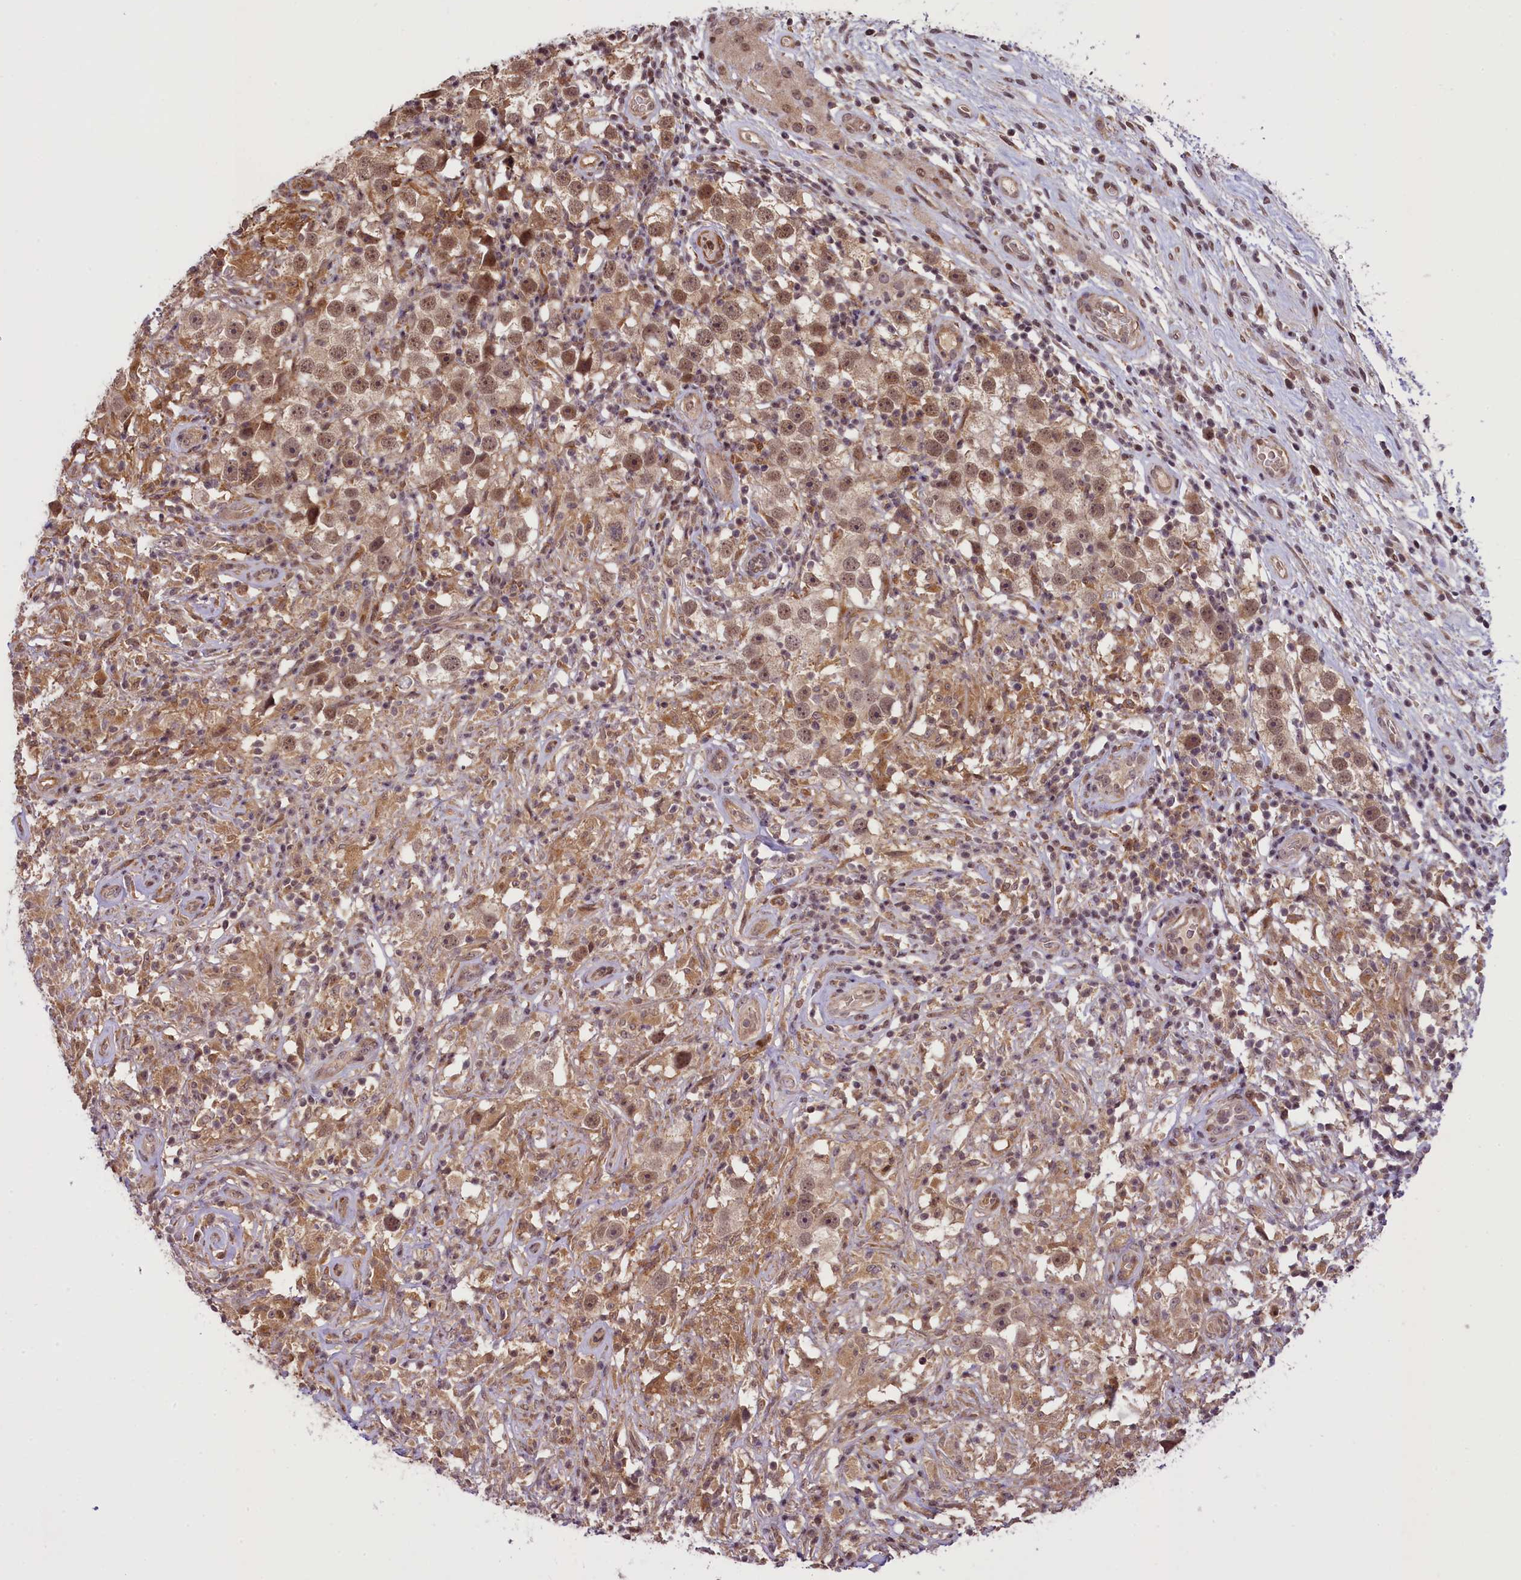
{"staining": {"intensity": "weak", "quantity": ">75%", "location": "cytoplasmic/membranous,nuclear"}, "tissue": "testis cancer", "cell_type": "Tumor cells", "image_type": "cancer", "snomed": [{"axis": "morphology", "description": "Seminoma, NOS"}, {"axis": "topography", "description": "Testis"}], "caption": "Weak cytoplasmic/membranous and nuclear staining for a protein is seen in about >75% of tumor cells of seminoma (testis) using immunohistochemistry.", "gene": "RBBP8", "patient": {"sex": "male", "age": 49}}